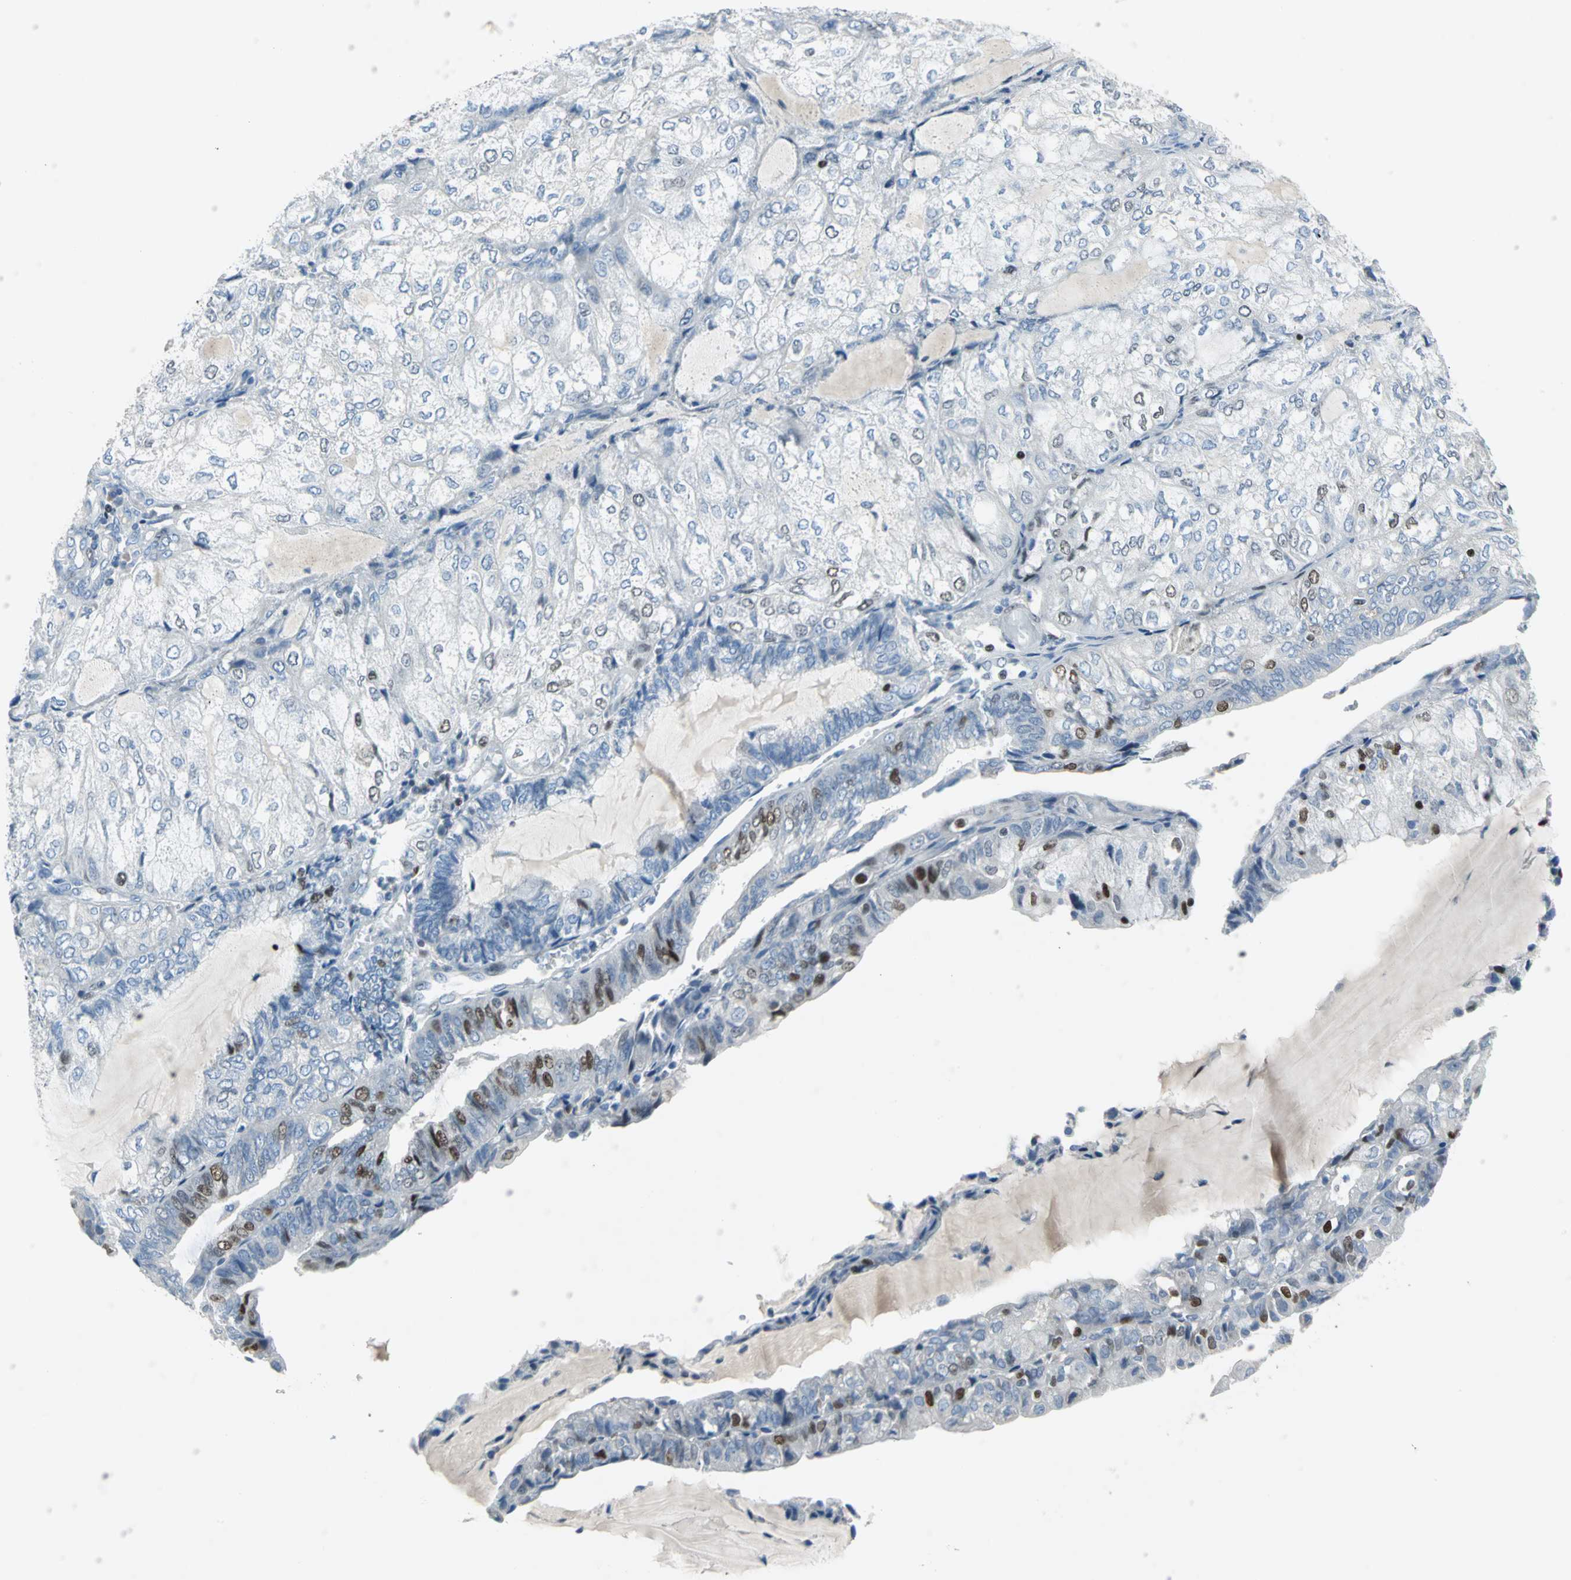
{"staining": {"intensity": "moderate", "quantity": "<25%", "location": "nuclear"}, "tissue": "endometrial cancer", "cell_type": "Tumor cells", "image_type": "cancer", "snomed": [{"axis": "morphology", "description": "Adenocarcinoma, NOS"}, {"axis": "topography", "description": "Endometrium"}], "caption": "Immunohistochemical staining of human adenocarcinoma (endometrial) shows low levels of moderate nuclear protein positivity in about <25% of tumor cells. (brown staining indicates protein expression, while blue staining denotes nuclei).", "gene": "MCM3", "patient": {"sex": "female", "age": 81}}